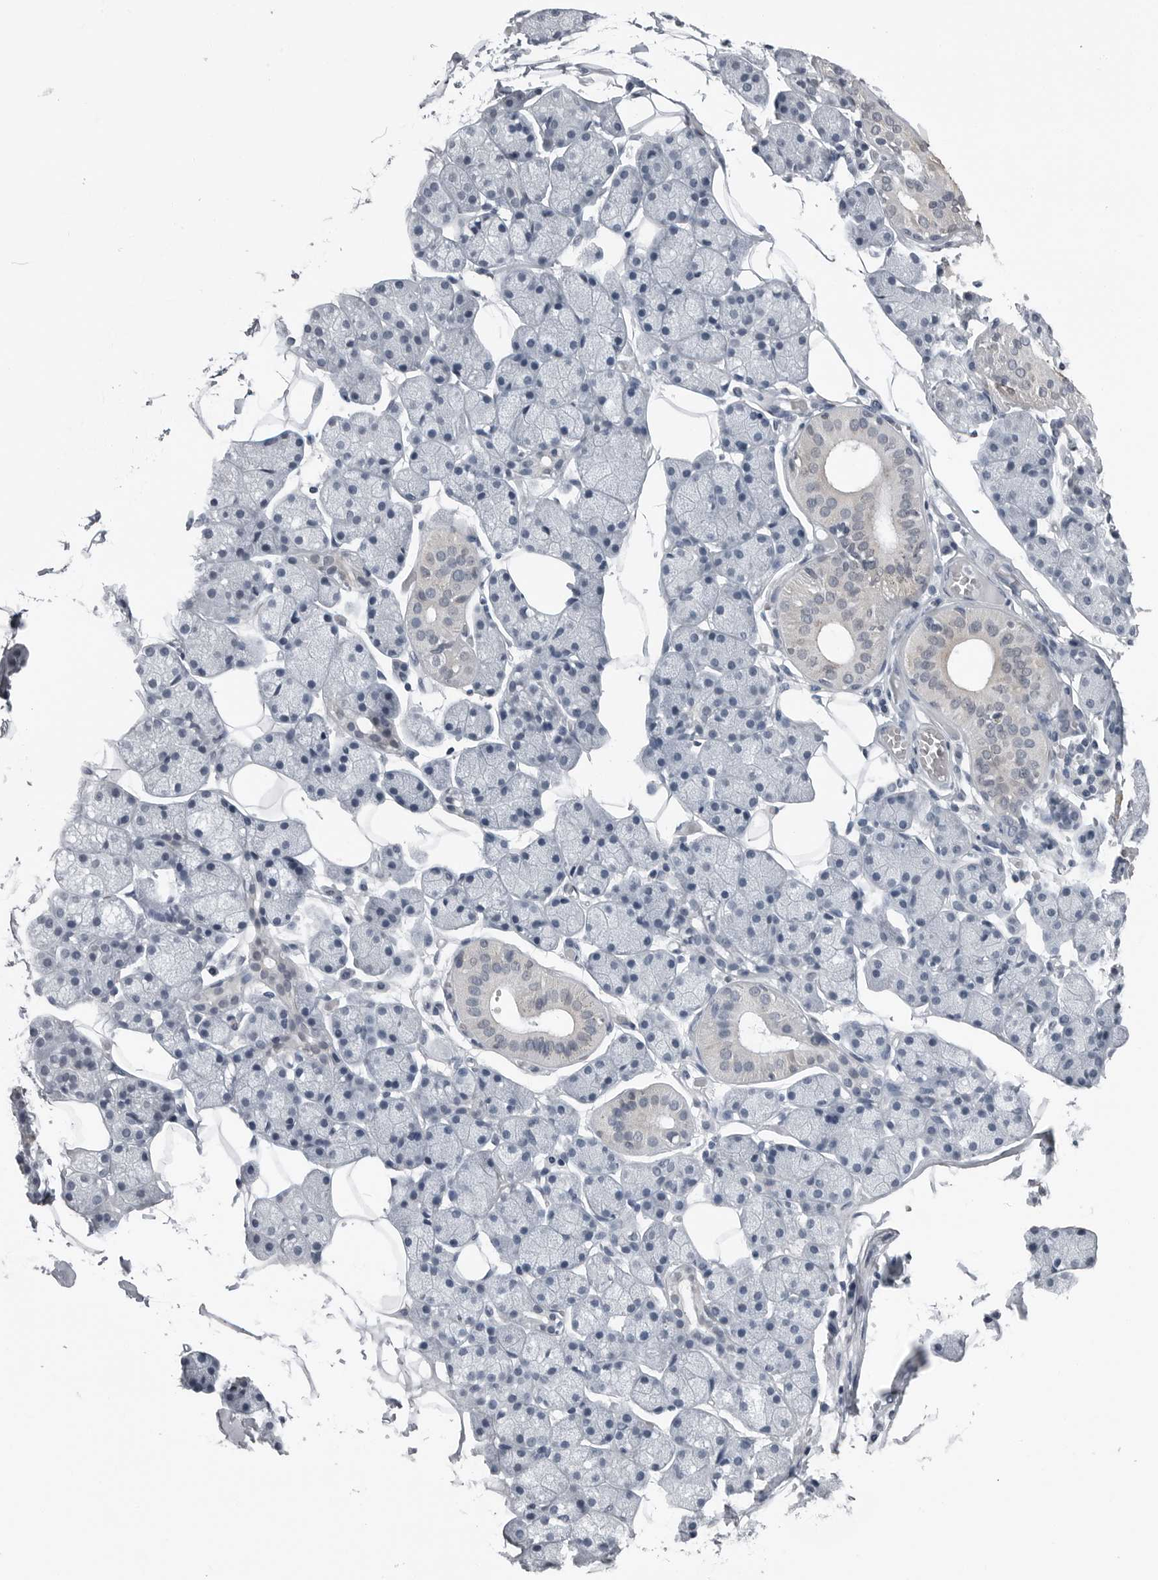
{"staining": {"intensity": "negative", "quantity": "none", "location": "none"}, "tissue": "salivary gland", "cell_type": "Glandular cells", "image_type": "normal", "snomed": [{"axis": "morphology", "description": "Normal tissue, NOS"}, {"axis": "topography", "description": "Salivary gland"}], "caption": "This is an immunohistochemistry (IHC) image of unremarkable human salivary gland. There is no positivity in glandular cells.", "gene": "SPINK1", "patient": {"sex": "female", "age": 33}}